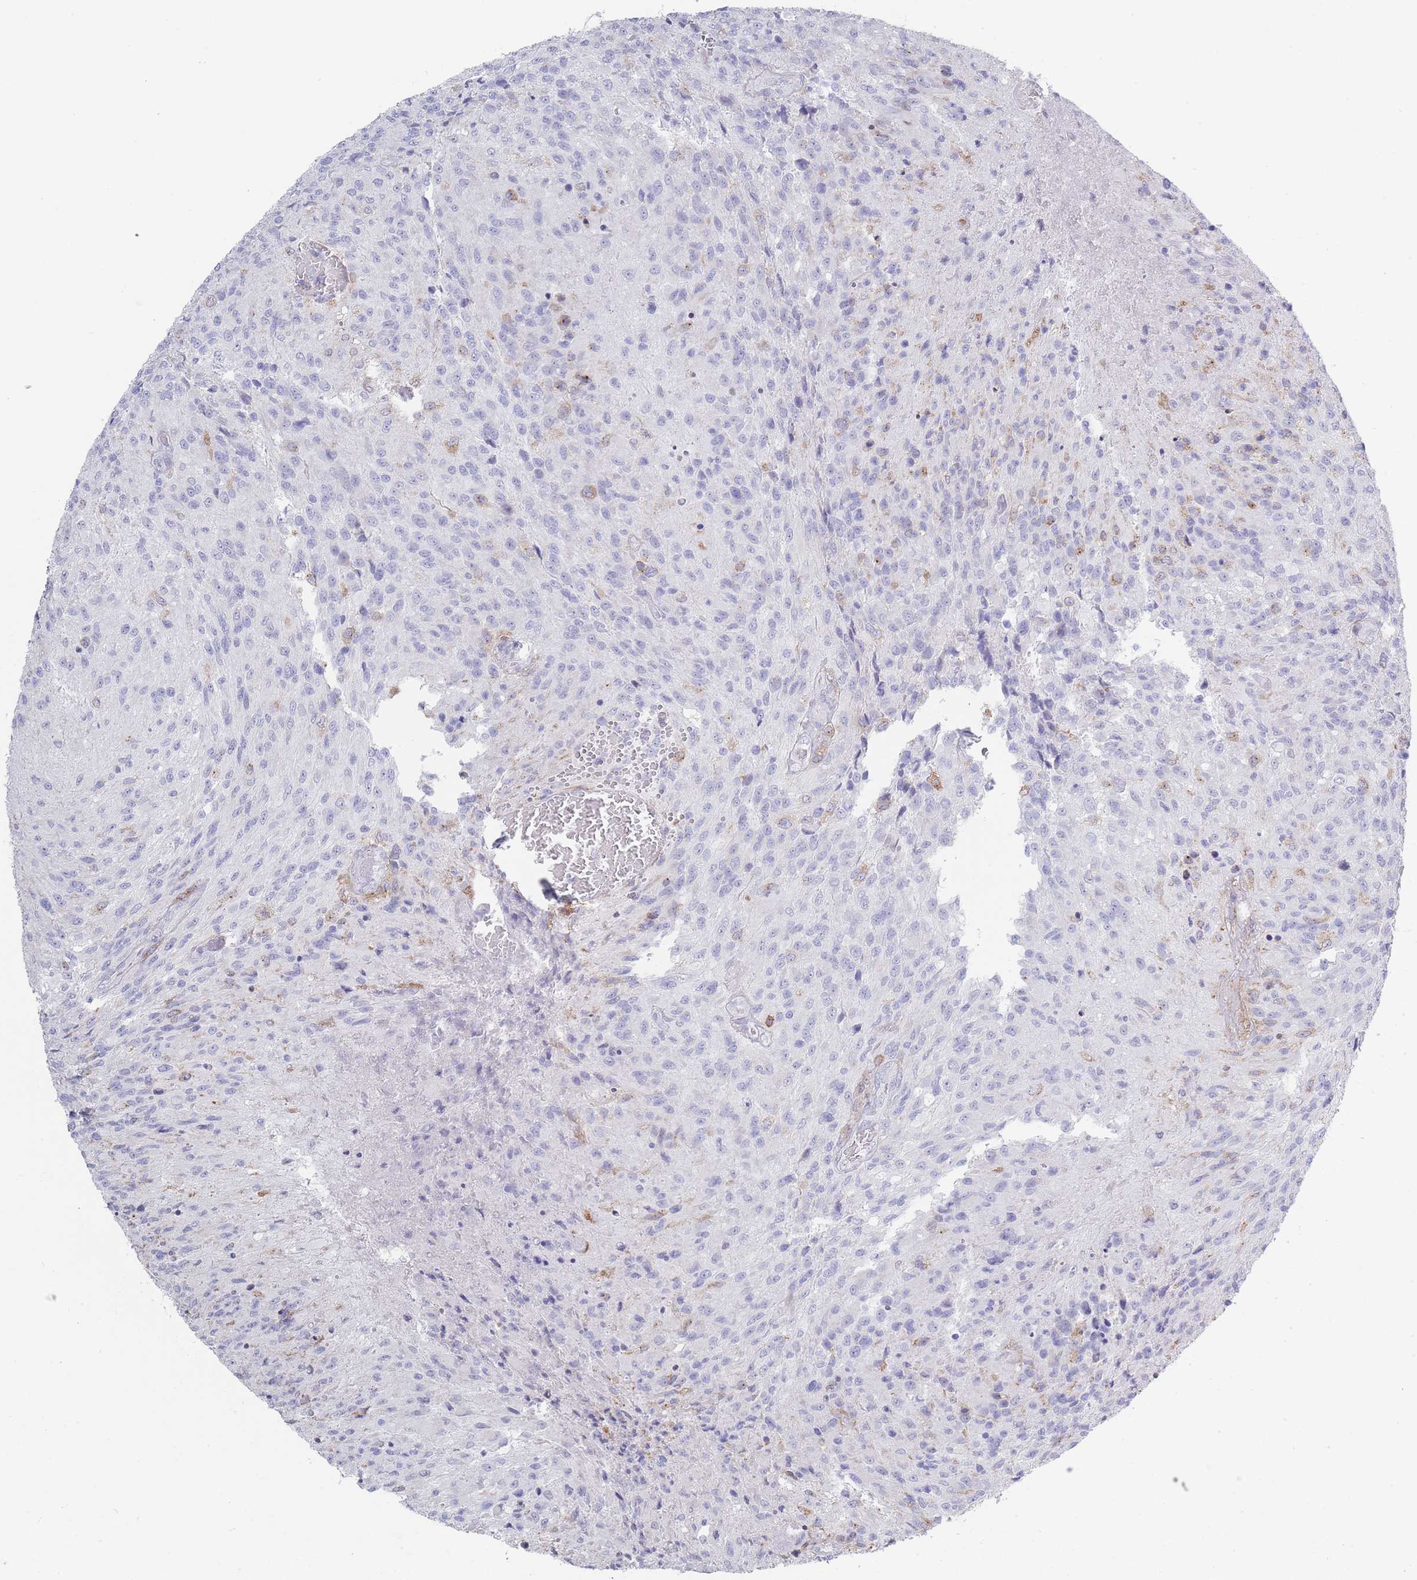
{"staining": {"intensity": "negative", "quantity": "none", "location": "none"}, "tissue": "glioma", "cell_type": "Tumor cells", "image_type": "cancer", "snomed": [{"axis": "morphology", "description": "Normal tissue, NOS"}, {"axis": "morphology", "description": "Glioma, malignant, High grade"}, {"axis": "topography", "description": "Cerebral cortex"}], "caption": "Immunohistochemistry photomicrograph of glioma stained for a protein (brown), which exhibits no expression in tumor cells. (DAB IHC visualized using brightfield microscopy, high magnification).", "gene": "LPXN", "patient": {"sex": "male", "age": 56}}